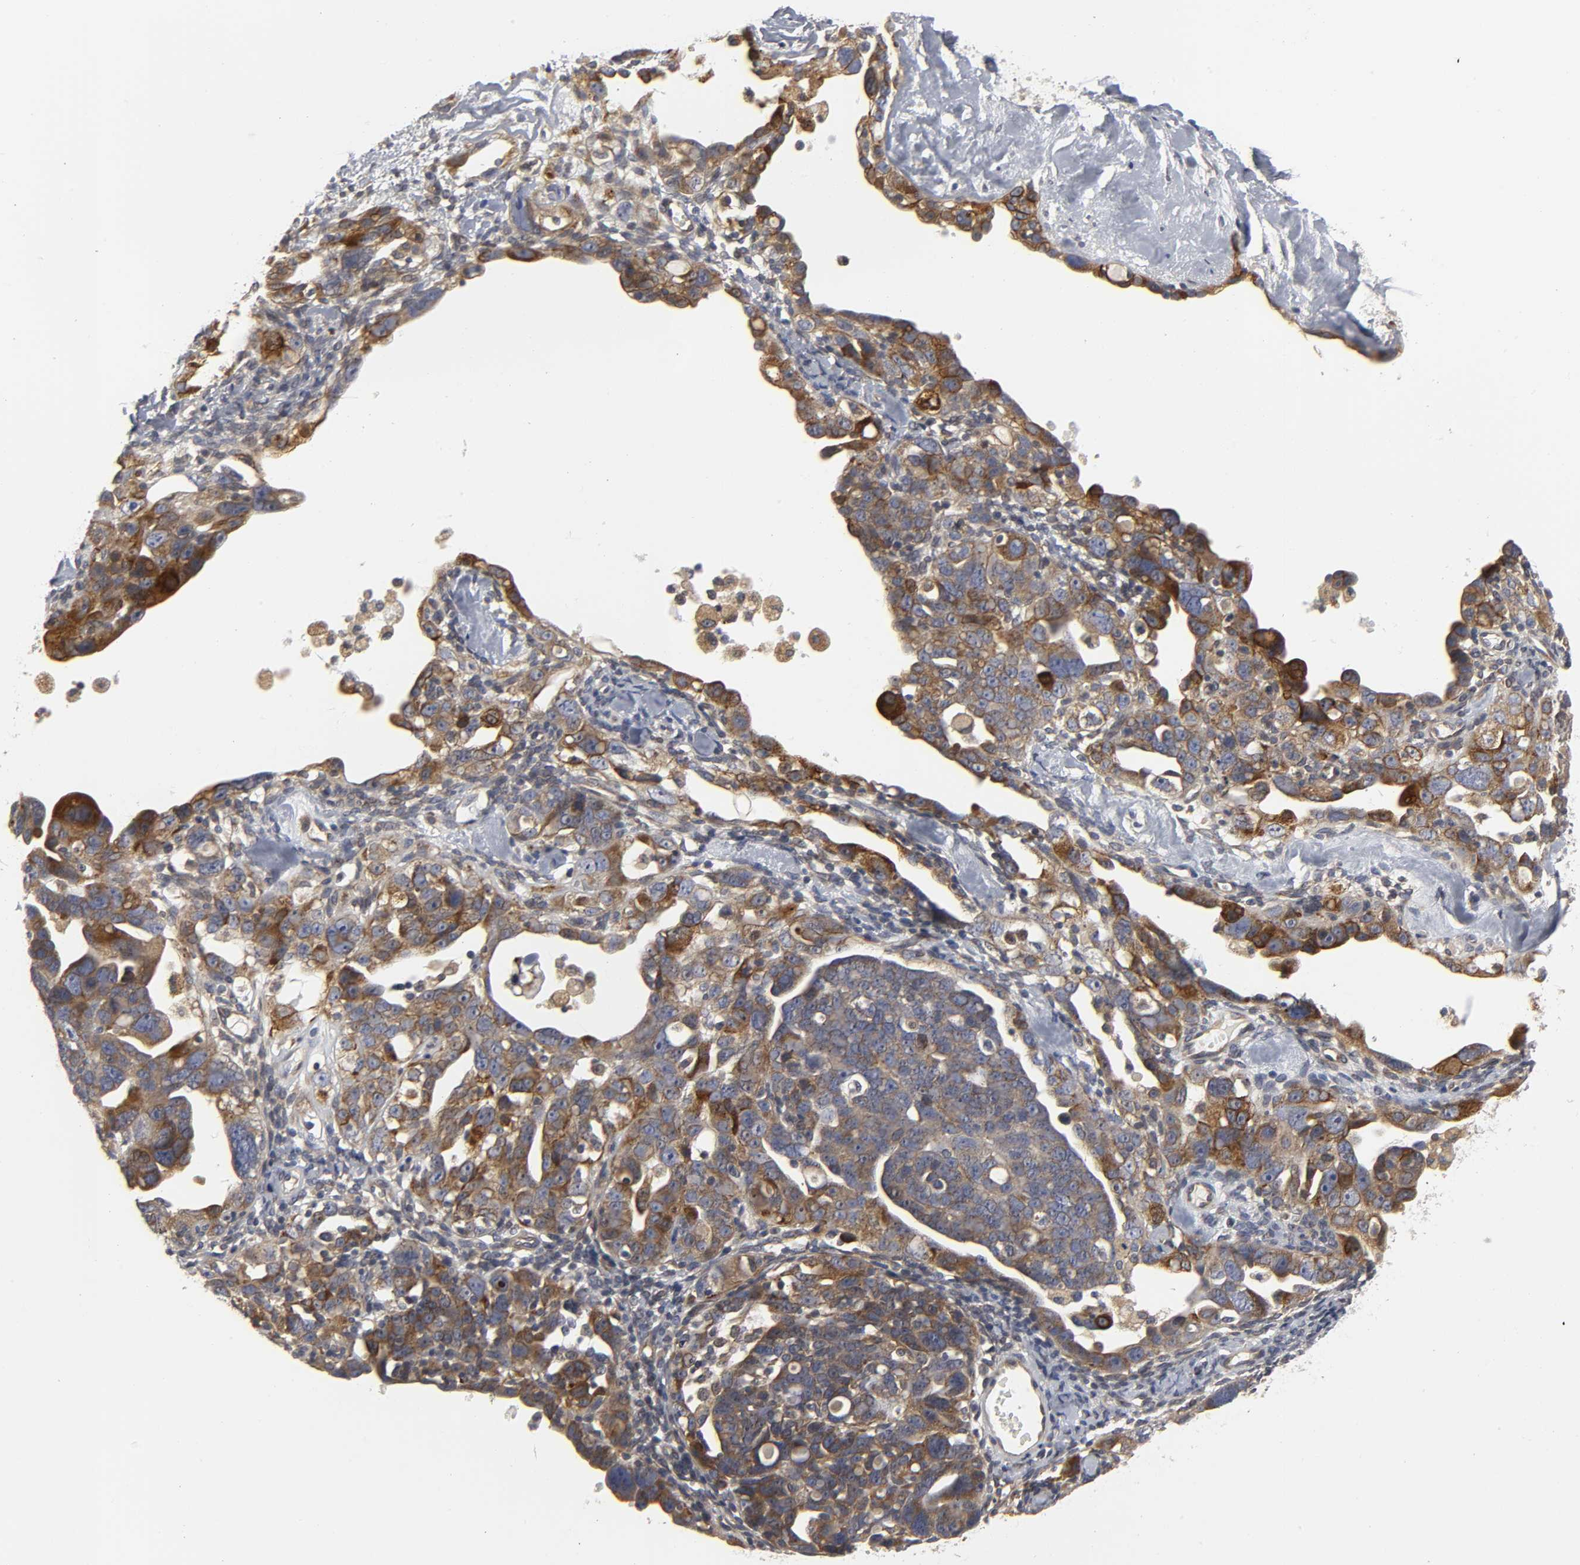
{"staining": {"intensity": "moderate", "quantity": "25%-75%", "location": "cytoplasmic/membranous"}, "tissue": "ovarian cancer", "cell_type": "Tumor cells", "image_type": "cancer", "snomed": [{"axis": "morphology", "description": "Cystadenocarcinoma, serous, NOS"}, {"axis": "topography", "description": "Ovary"}], "caption": "IHC micrograph of neoplastic tissue: human serous cystadenocarcinoma (ovarian) stained using immunohistochemistry (IHC) exhibits medium levels of moderate protein expression localized specifically in the cytoplasmic/membranous of tumor cells, appearing as a cytoplasmic/membranous brown color.", "gene": "ASB6", "patient": {"sex": "female", "age": 66}}